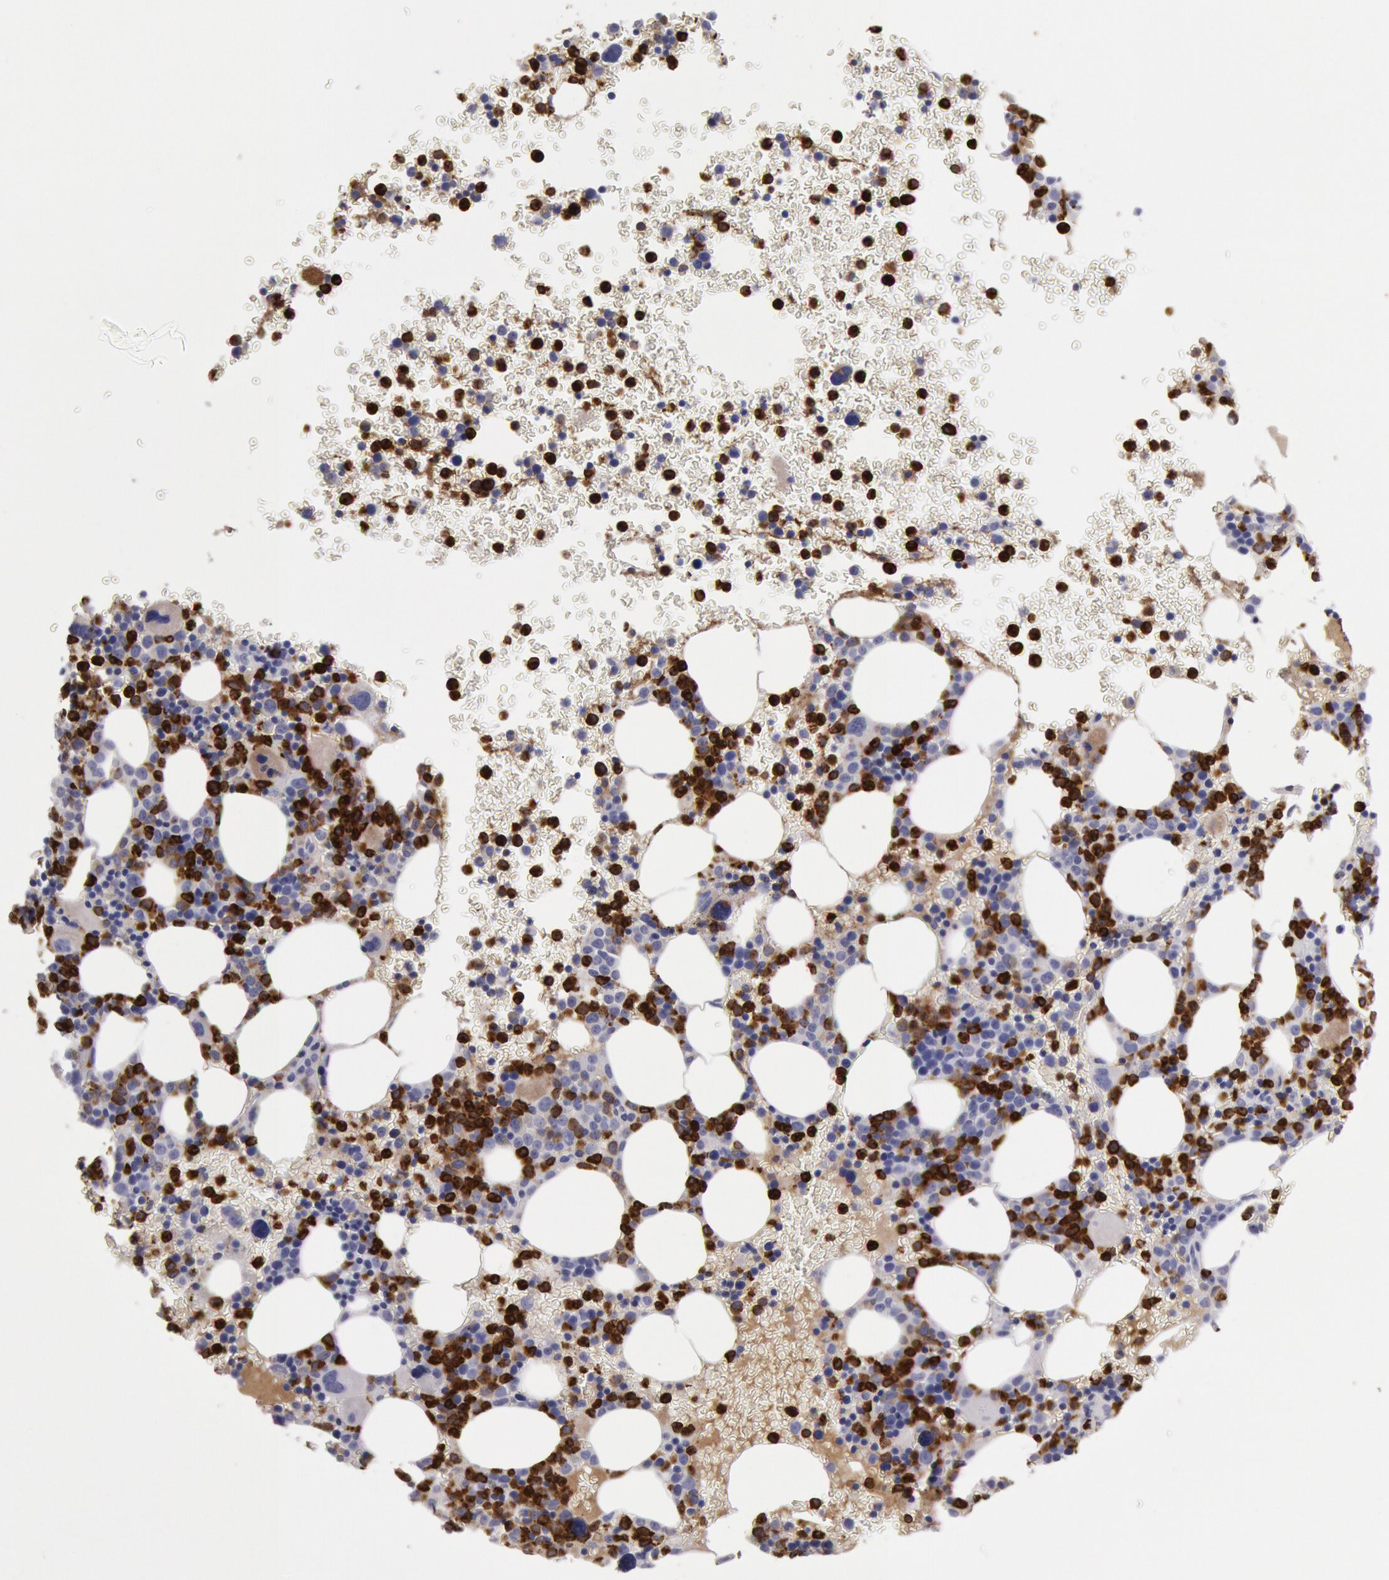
{"staining": {"intensity": "strong", "quantity": "25%-75%", "location": "cytoplasmic/membranous"}, "tissue": "bone marrow", "cell_type": "Hematopoietic cells", "image_type": "normal", "snomed": [{"axis": "morphology", "description": "Normal tissue, NOS"}, {"axis": "topography", "description": "Bone marrow"}], "caption": "Immunohistochemistry (IHC) of benign human bone marrow demonstrates high levels of strong cytoplasmic/membranous staining in approximately 25%-75% of hematopoietic cells. Using DAB (3,3'-diaminobenzidine) (brown) and hematoxylin (blue) stains, captured at high magnification using brightfield microscopy.", "gene": "FCN1", "patient": {"sex": "male", "age": 69}}